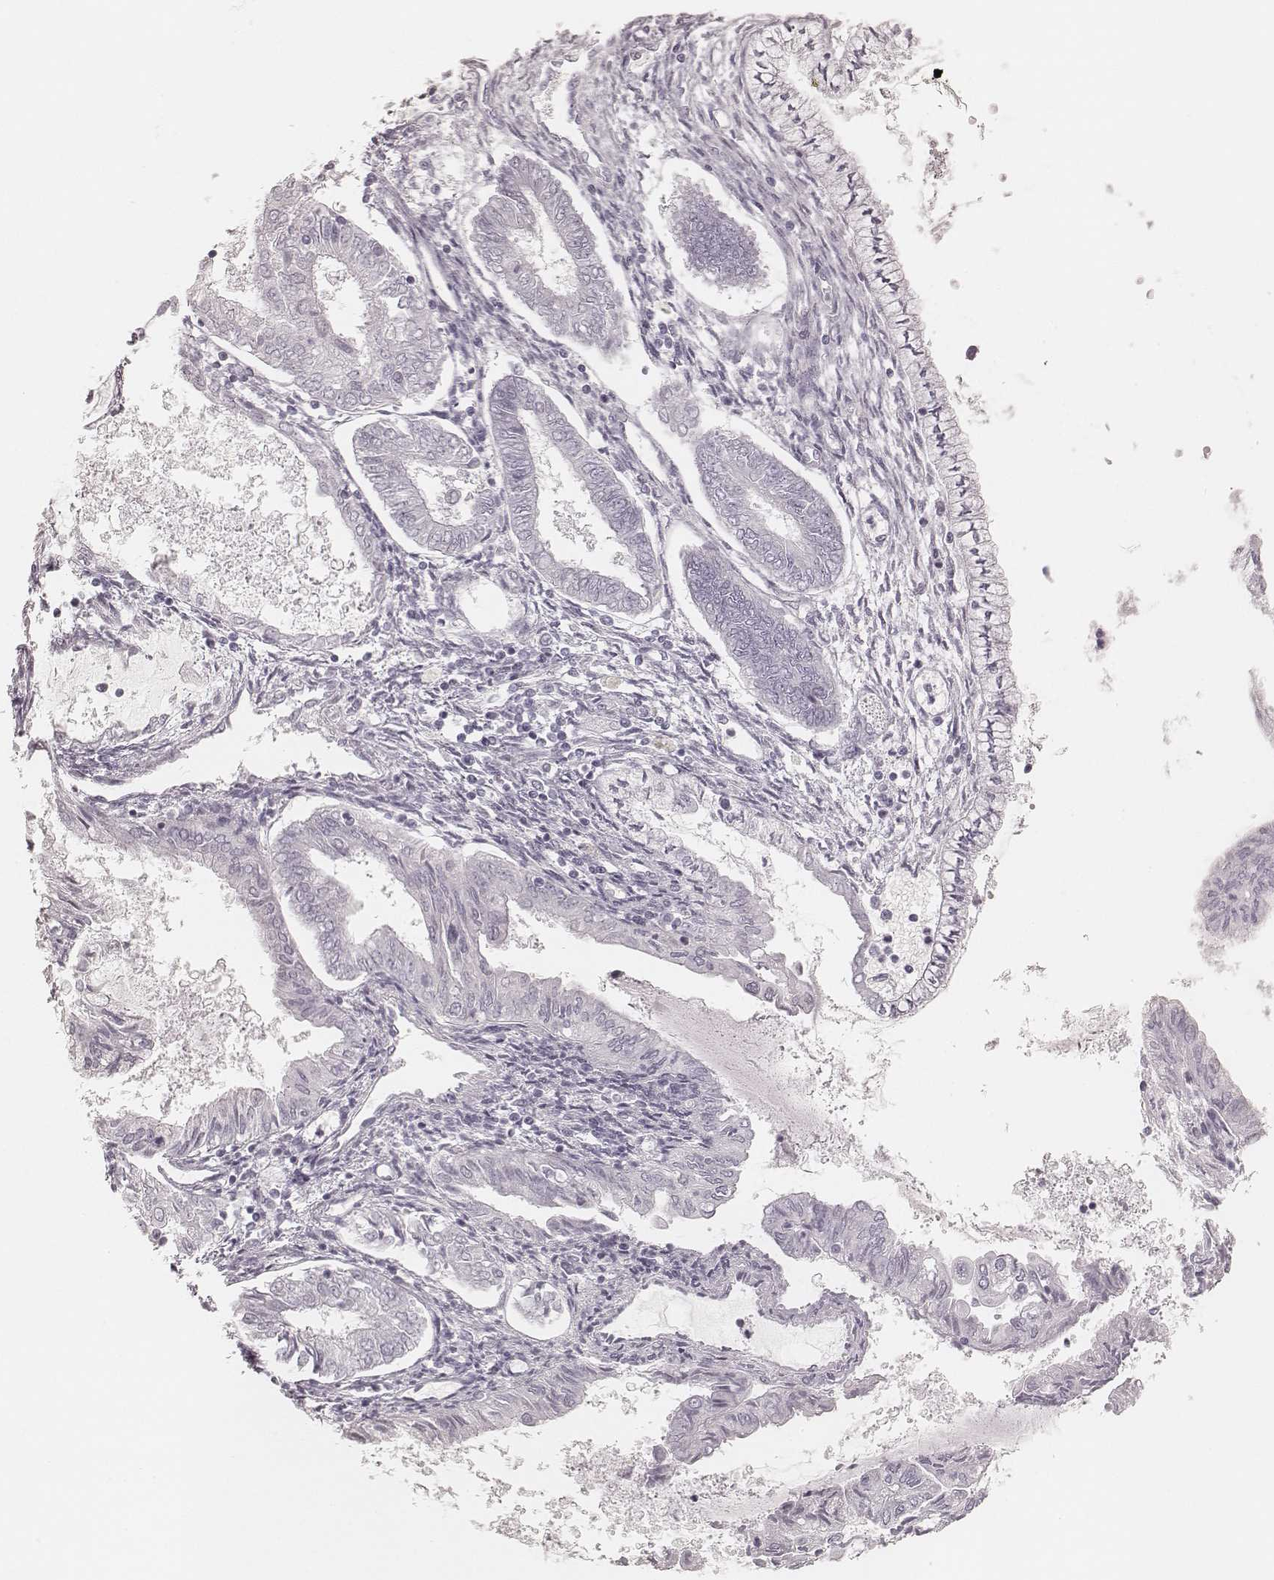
{"staining": {"intensity": "negative", "quantity": "none", "location": "none"}, "tissue": "endometrial cancer", "cell_type": "Tumor cells", "image_type": "cancer", "snomed": [{"axis": "morphology", "description": "Adenocarcinoma, NOS"}, {"axis": "topography", "description": "Endometrium"}], "caption": "This is a micrograph of IHC staining of endometrial cancer (adenocarcinoma), which shows no staining in tumor cells.", "gene": "KRT72", "patient": {"sex": "female", "age": 68}}